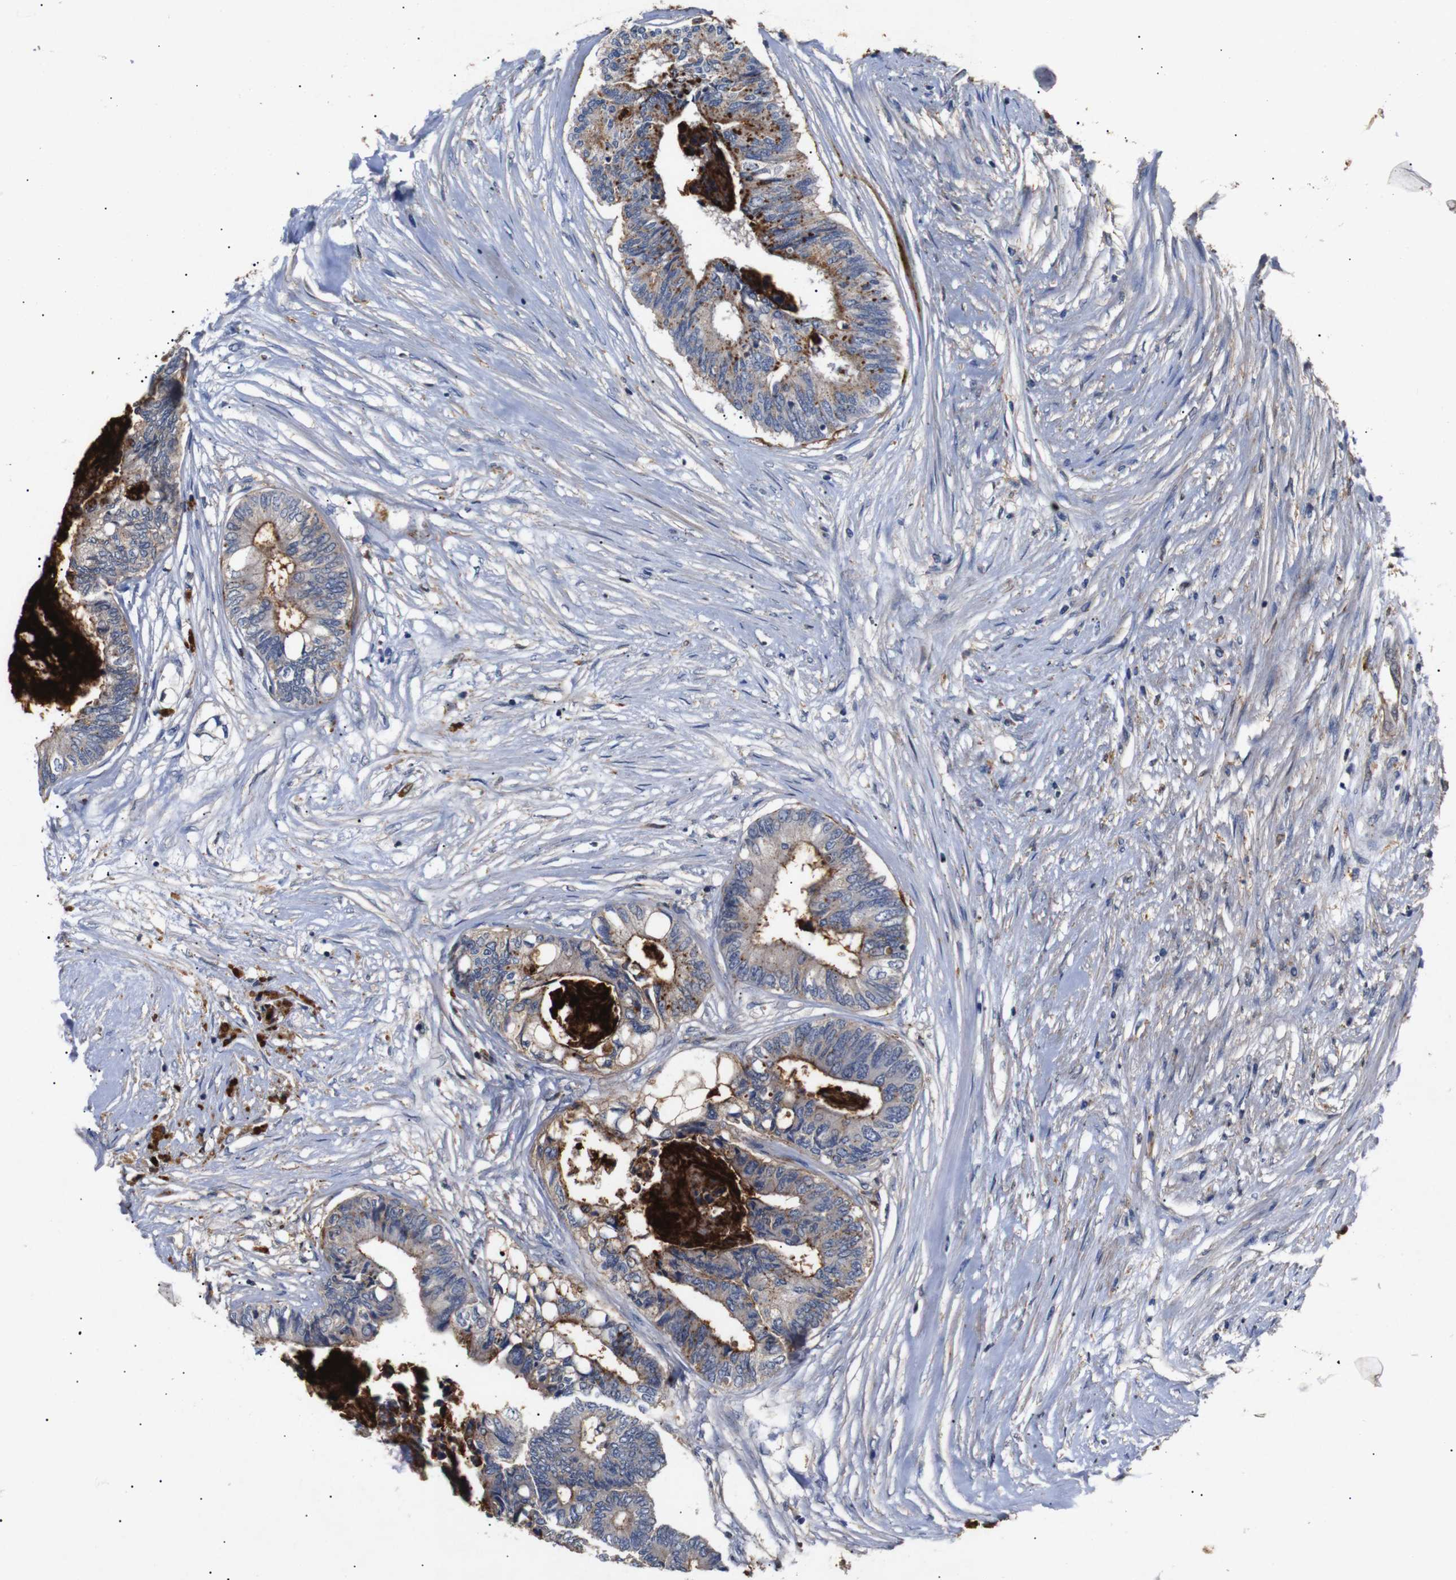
{"staining": {"intensity": "moderate", "quantity": "25%-75%", "location": "cytoplasmic/membranous"}, "tissue": "colorectal cancer", "cell_type": "Tumor cells", "image_type": "cancer", "snomed": [{"axis": "morphology", "description": "Adenocarcinoma, NOS"}, {"axis": "topography", "description": "Rectum"}], "caption": "Colorectal cancer tissue exhibits moderate cytoplasmic/membranous expression in approximately 25%-75% of tumor cells (IHC, brightfield microscopy, high magnification).", "gene": "SDCBP", "patient": {"sex": "male", "age": 63}}